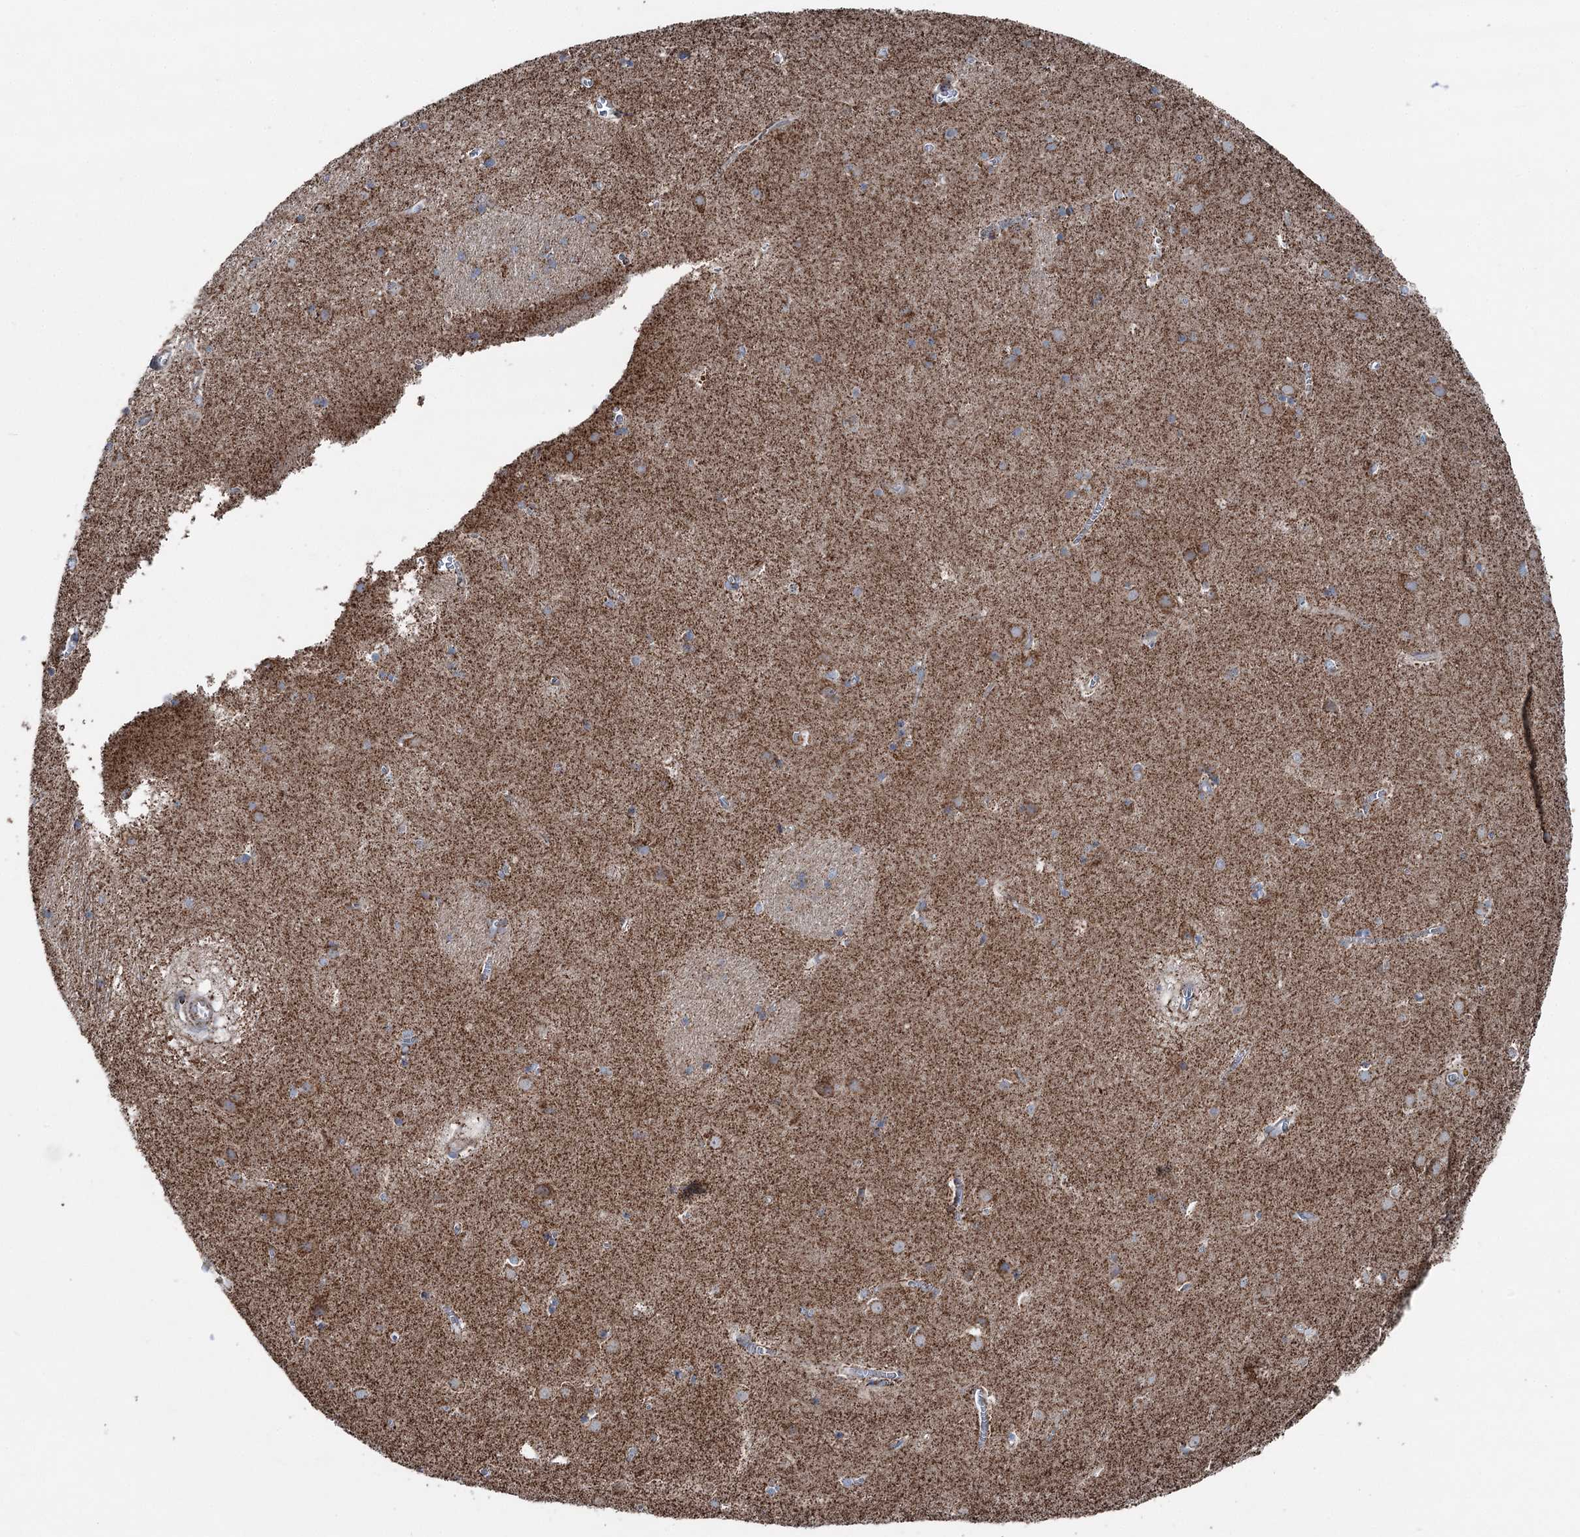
{"staining": {"intensity": "moderate", "quantity": "<25%", "location": "cytoplasmic/membranous"}, "tissue": "caudate", "cell_type": "Glial cells", "image_type": "normal", "snomed": [{"axis": "morphology", "description": "Normal tissue, NOS"}, {"axis": "topography", "description": "Lateral ventricle wall"}], "caption": "Caudate stained for a protein (brown) displays moderate cytoplasmic/membranous positive positivity in approximately <25% of glial cells.", "gene": "UCN3", "patient": {"sex": "male", "age": 70}}